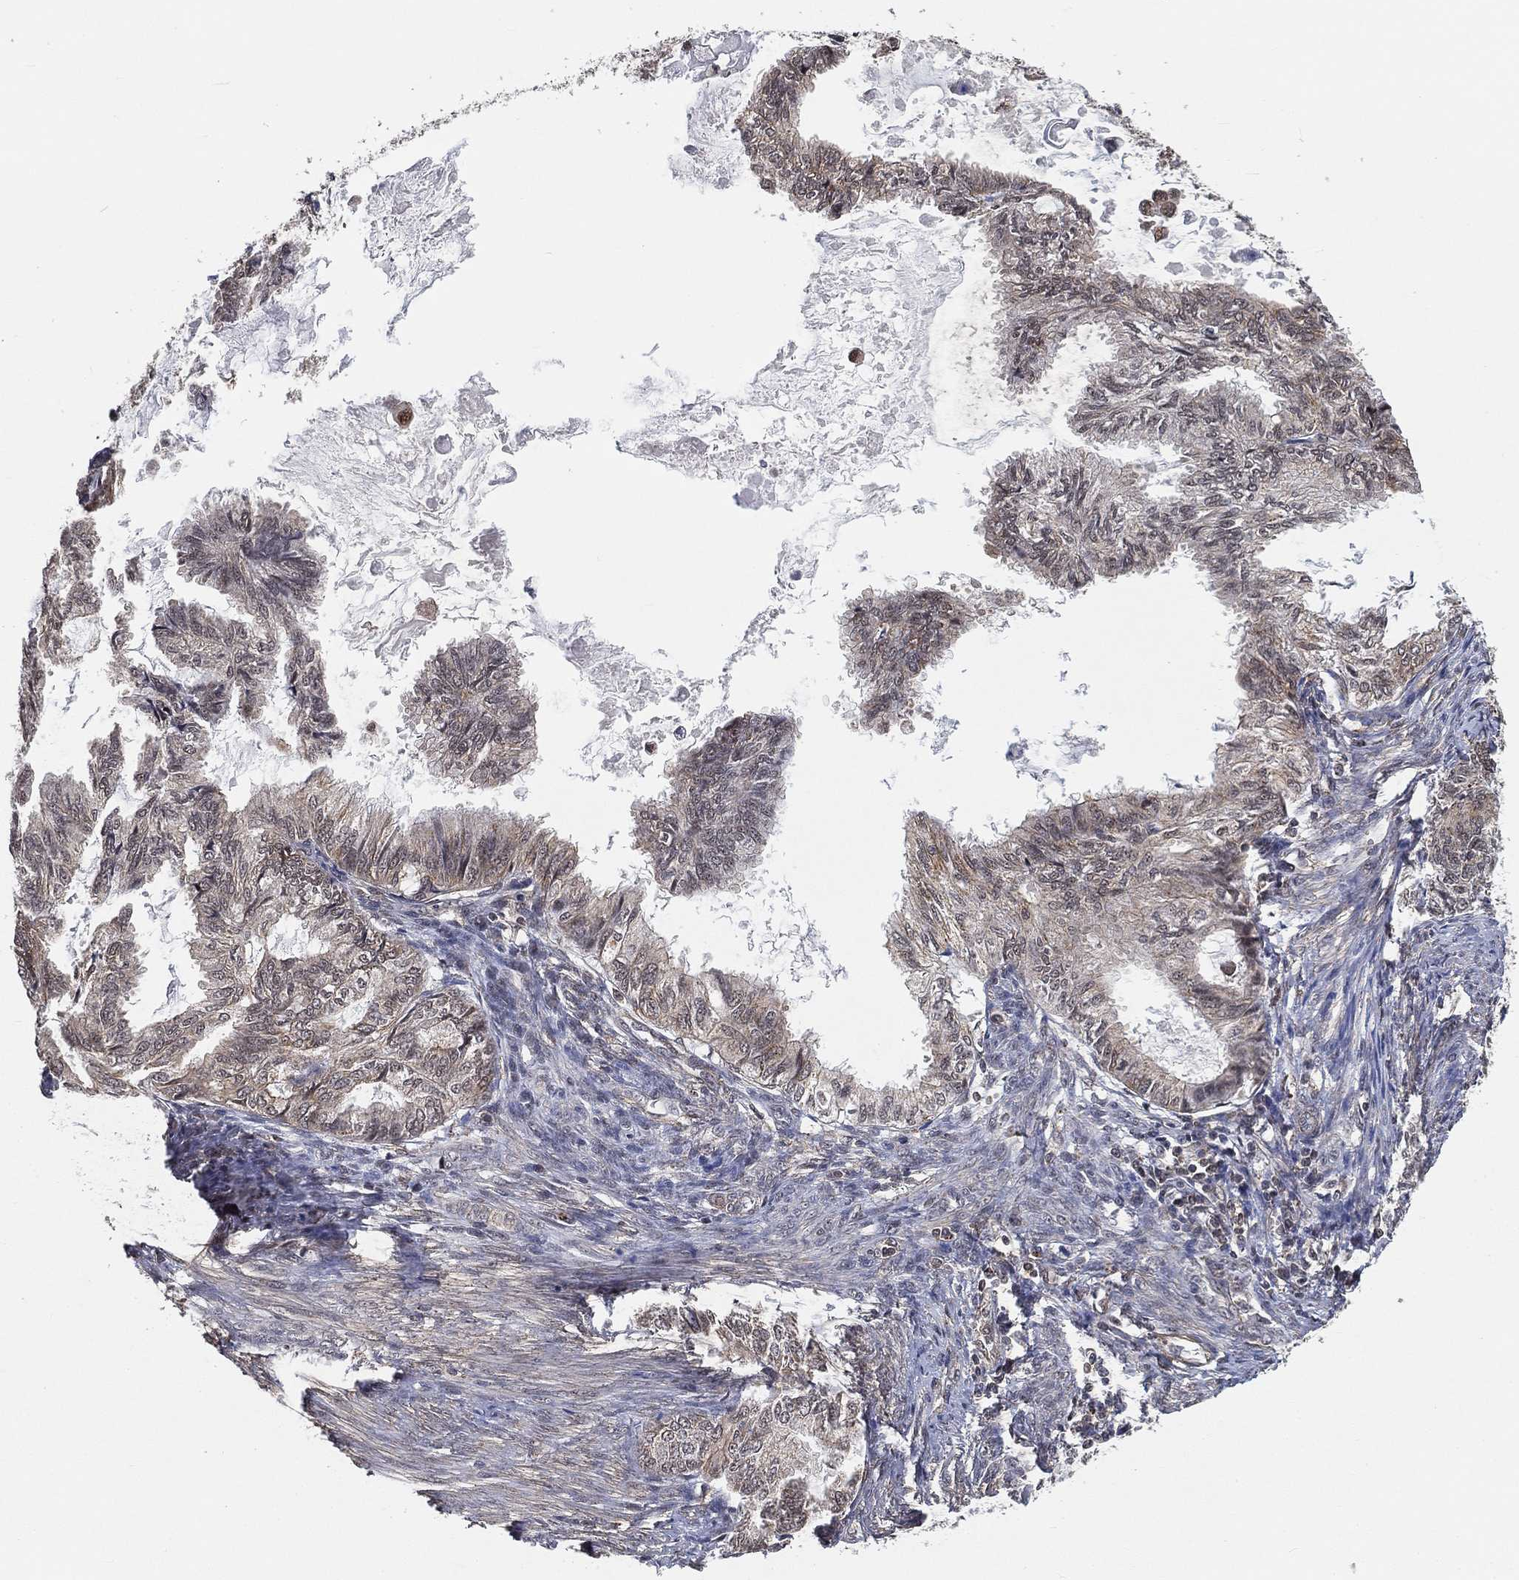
{"staining": {"intensity": "weak", "quantity": "<25%", "location": "cytoplasmic/membranous,nuclear"}, "tissue": "endometrial cancer", "cell_type": "Tumor cells", "image_type": "cancer", "snomed": [{"axis": "morphology", "description": "Adenocarcinoma, NOS"}, {"axis": "topography", "description": "Endometrium"}], "caption": "This is an immunohistochemistry photomicrograph of endometrial cancer. There is no expression in tumor cells.", "gene": "RSRC2", "patient": {"sex": "female", "age": 86}}